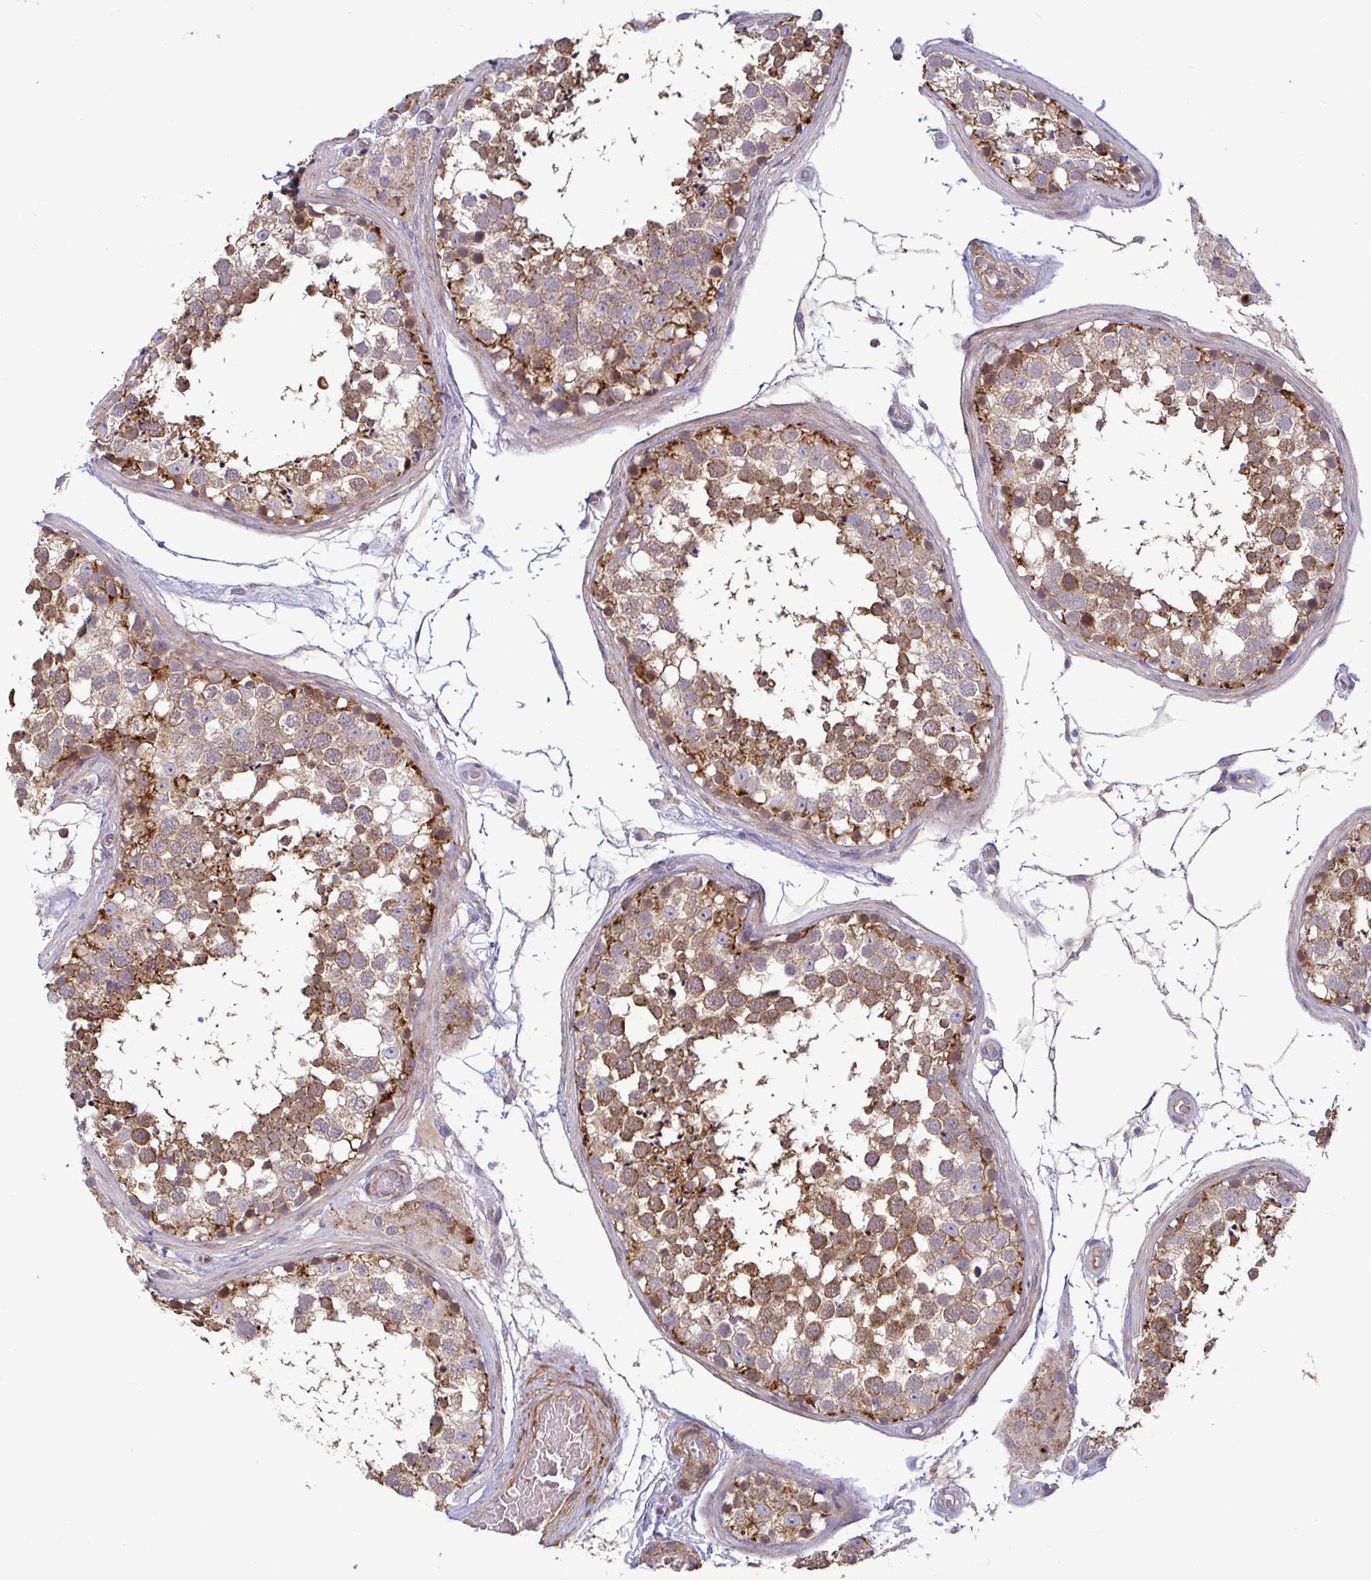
{"staining": {"intensity": "moderate", "quantity": ">75%", "location": "cytoplasmic/membranous"}, "tissue": "testis", "cell_type": "Cells in seminiferous ducts", "image_type": "normal", "snomed": [{"axis": "morphology", "description": "Normal tissue, NOS"}, {"axis": "morphology", "description": "Seminoma, NOS"}, {"axis": "topography", "description": "Testis"}], "caption": "Immunohistochemistry (IHC) micrograph of benign testis stained for a protein (brown), which displays medium levels of moderate cytoplasmic/membranous expression in approximately >75% of cells in seminiferous ducts.", "gene": "SPRY1", "patient": {"sex": "male", "age": 65}}